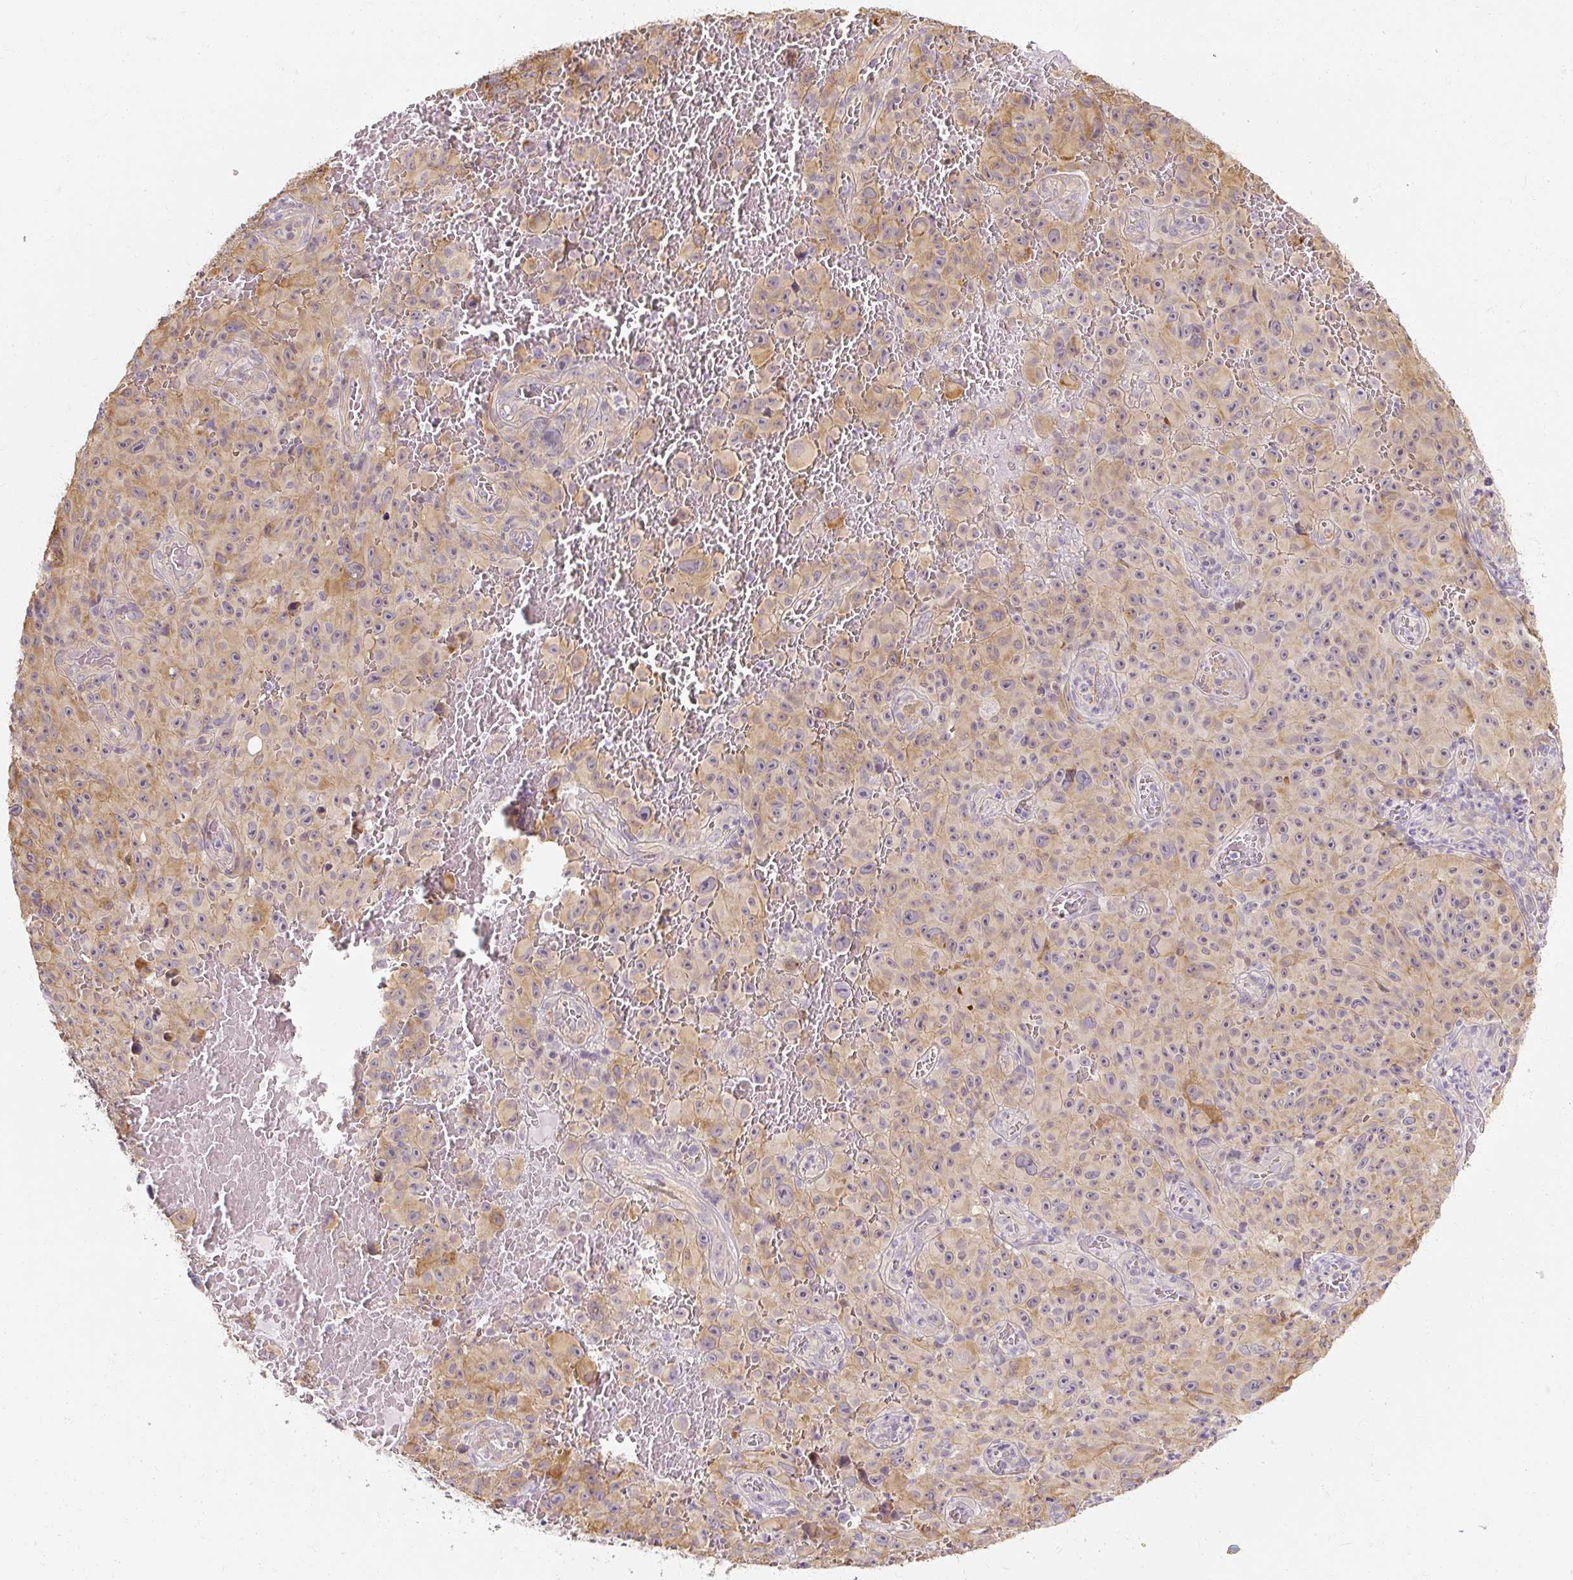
{"staining": {"intensity": "weak", "quantity": "<25%", "location": "cytoplasmic/membranous"}, "tissue": "melanoma", "cell_type": "Tumor cells", "image_type": "cancer", "snomed": [{"axis": "morphology", "description": "Malignant melanoma, NOS"}, {"axis": "topography", "description": "Skin"}], "caption": "This is an IHC histopathology image of malignant melanoma. There is no expression in tumor cells.", "gene": "RB1CC1", "patient": {"sex": "female", "age": 82}}